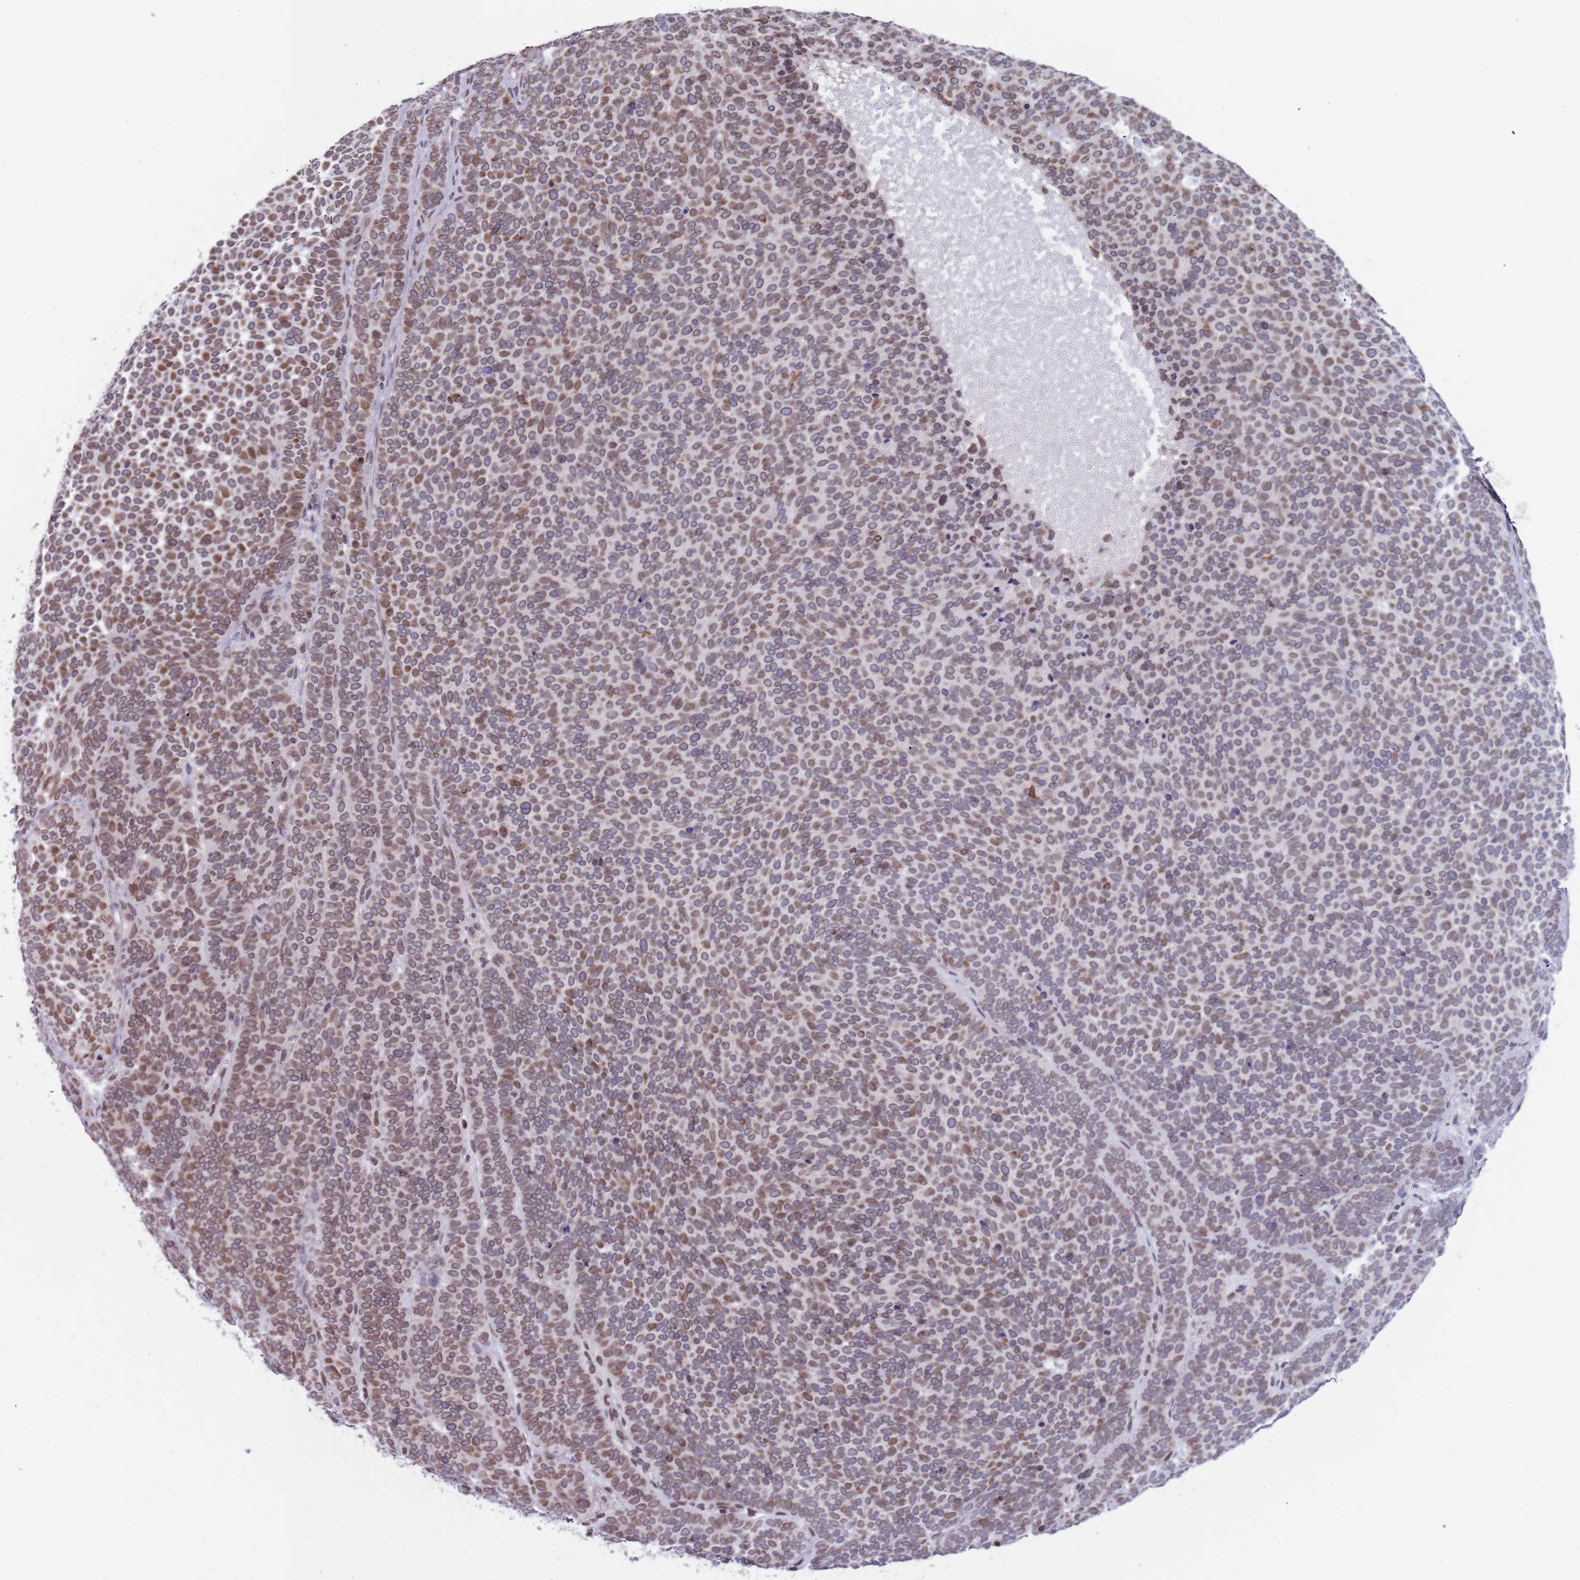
{"staining": {"intensity": "moderate", "quantity": "25%-75%", "location": "cytoplasmic/membranous,nuclear"}, "tissue": "skin cancer", "cell_type": "Tumor cells", "image_type": "cancer", "snomed": [{"axis": "morphology", "description": "Basal cell carcinoma"}, {"axis": "topography", "description": "Skin"}], "caption": "The histopathology image demonstrates a brown stain indicating the presence of a protein in the cytoplasmic/membranous and nuclear of tumor cells in skin cancer (basal cell carcinoma).", "gene": "KLHDC2", "patient": {"sex": "female", "age": 77}}